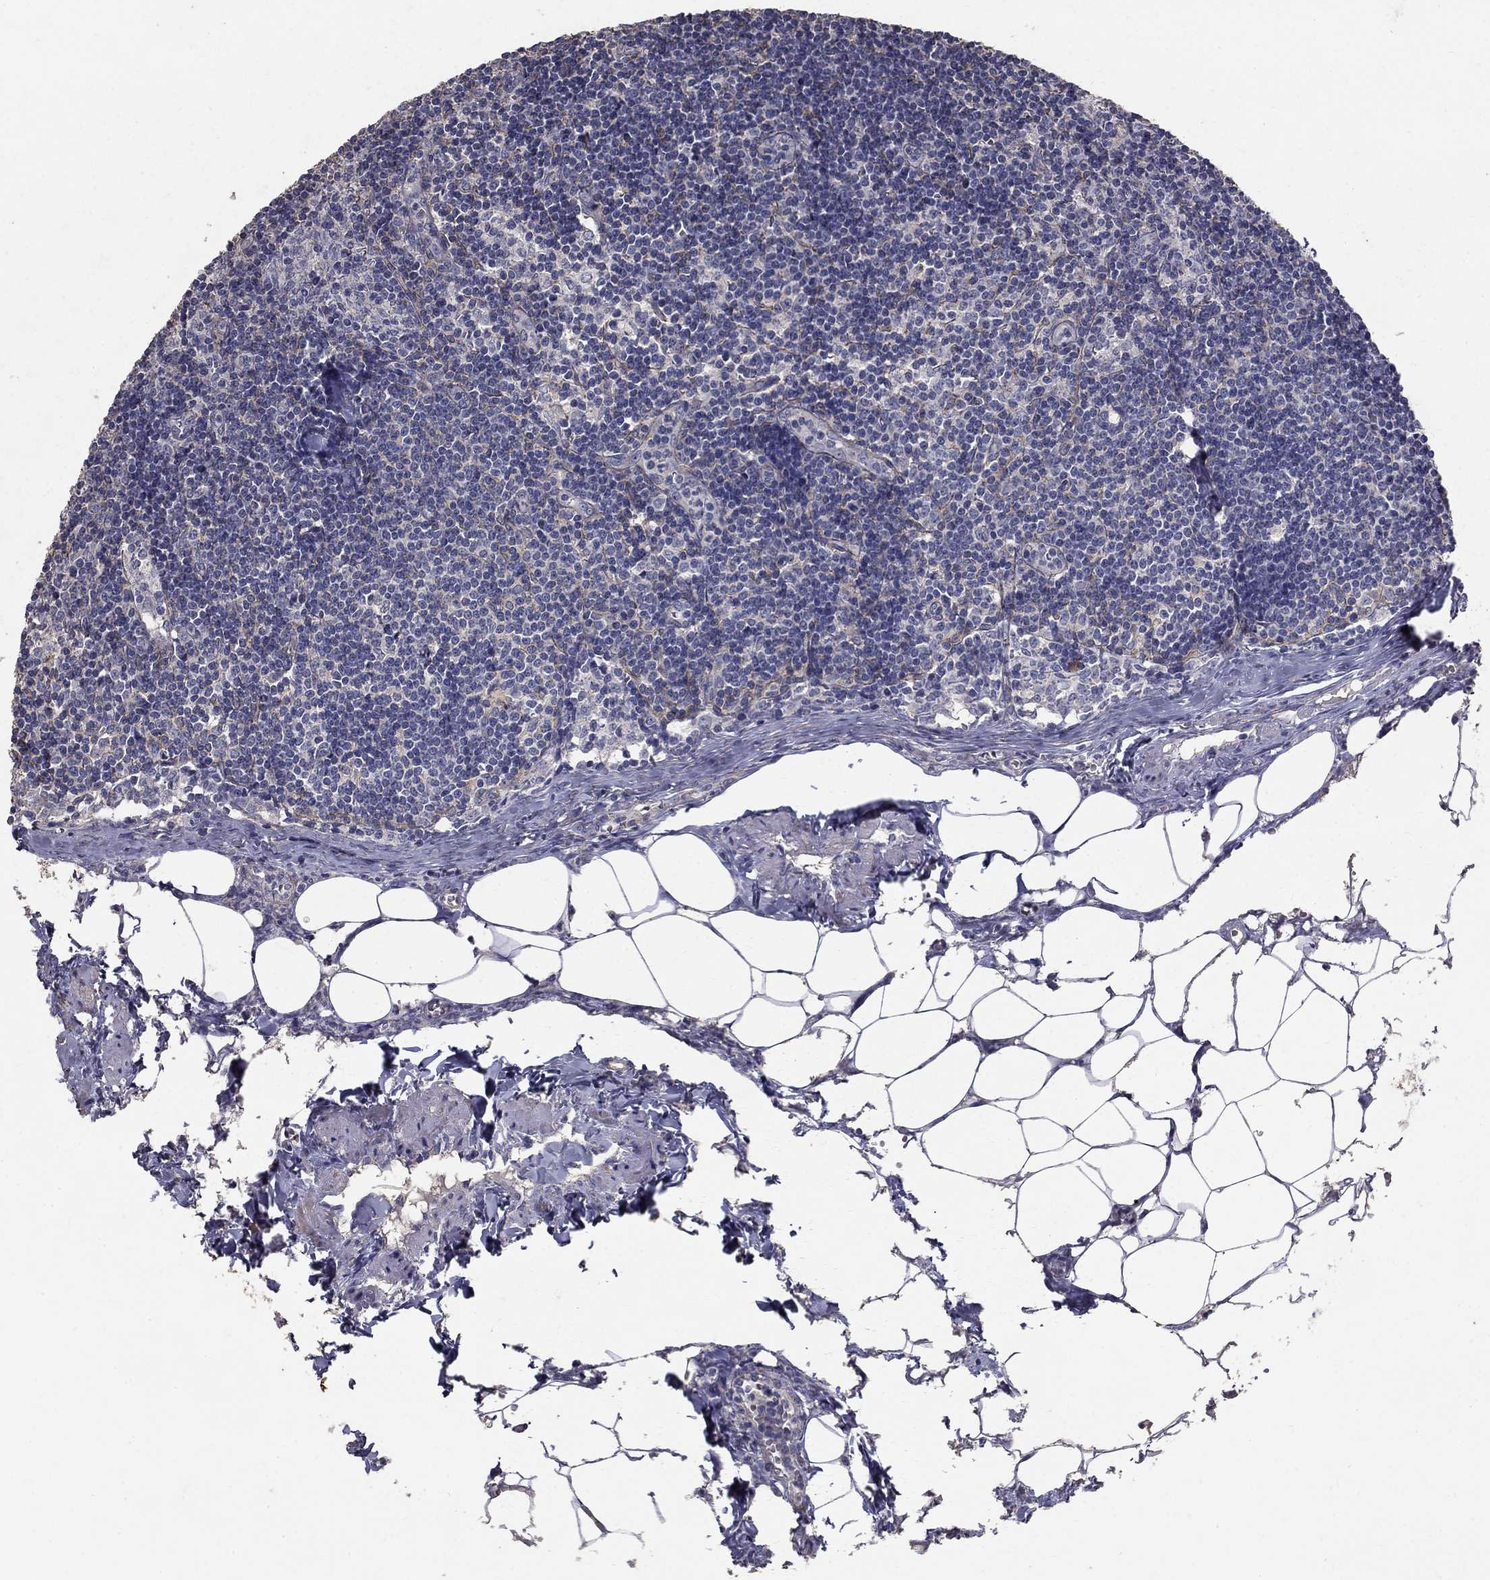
{"staining": {"intensity": "negative", "quantity": "none", "location": "none"}, "tissue": "lymph node", "cell_type": "Germinal center cells", "image_type": "normal", "snomed": [{"axis": "morphology", "description": "Normal tissue, NOS"}, {"axis": "topography", "description": "Lymph node"}], "caption": "Immunohistochemistry (IHC) photomicrograph of benign human lymph node stained for a protein (brown), which reveals no staining in germinal center cells. Nuclei are stained in blue.", "gene": "MPP2", "patient": {"sex": "female", "age": 51}}